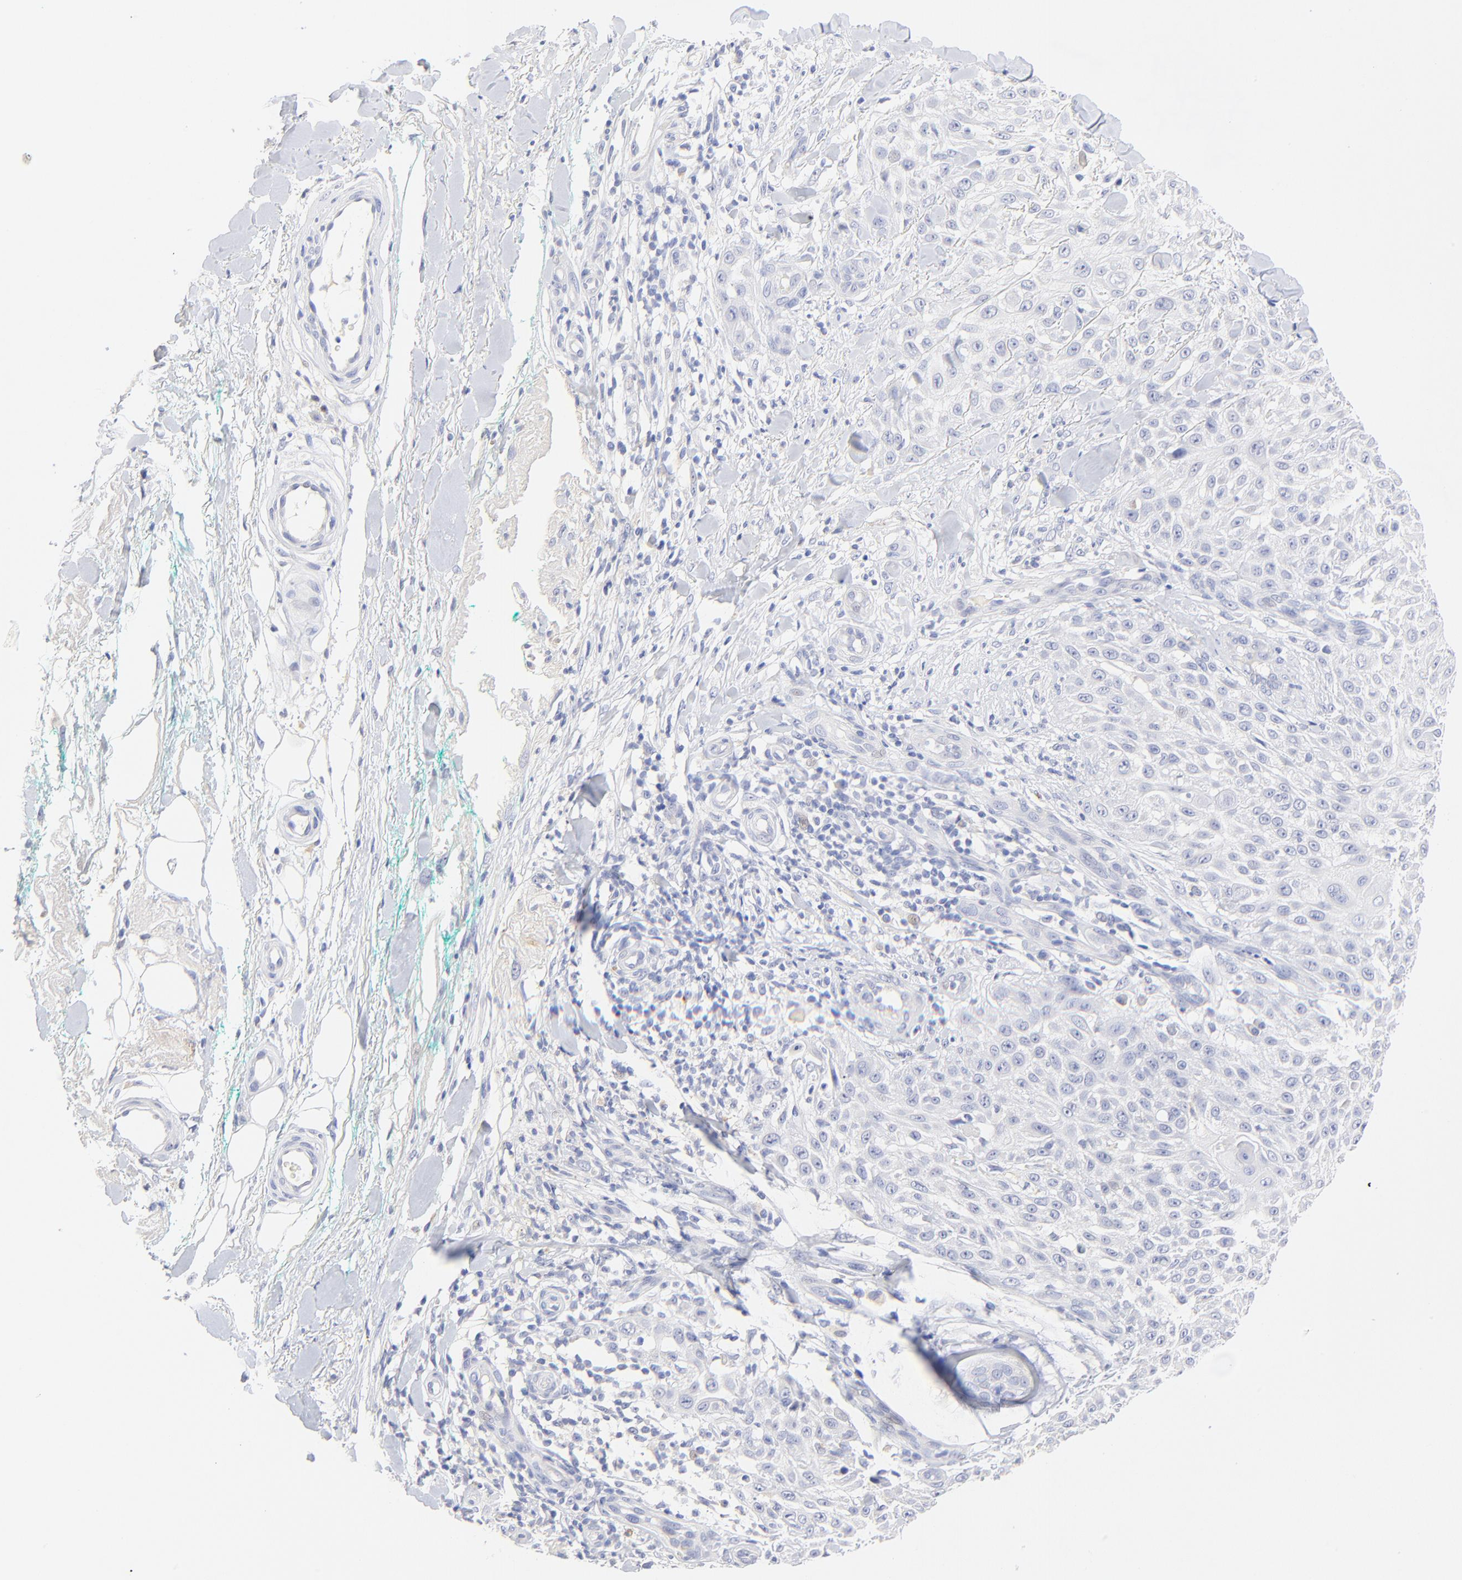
{"staining": {"intensity": "negative", "quantity": "none", "location": "none"}, "tissue": "skin cancer", "cell_type": "Tumor cells", "image_type": "cancer", "snomed": [{"axis": "morphology", "description": "Squamous cell carcinoma, NOS"}, {"axis": "topography", "description": "Skin"}], "caption": "Immunohistochemistry photomicrograph of neoplastic tissue: squamous cell carcinoma (skin) stained with DAB (3,3'-diaminobenzidine) demonstrates no significant protein staining in tumor cells. (DAB (3,3'-diaminobenzidine) IHC, high magnification).", "gene": "SULT4A1", "patient": {"sex": "female", "age": 42}}